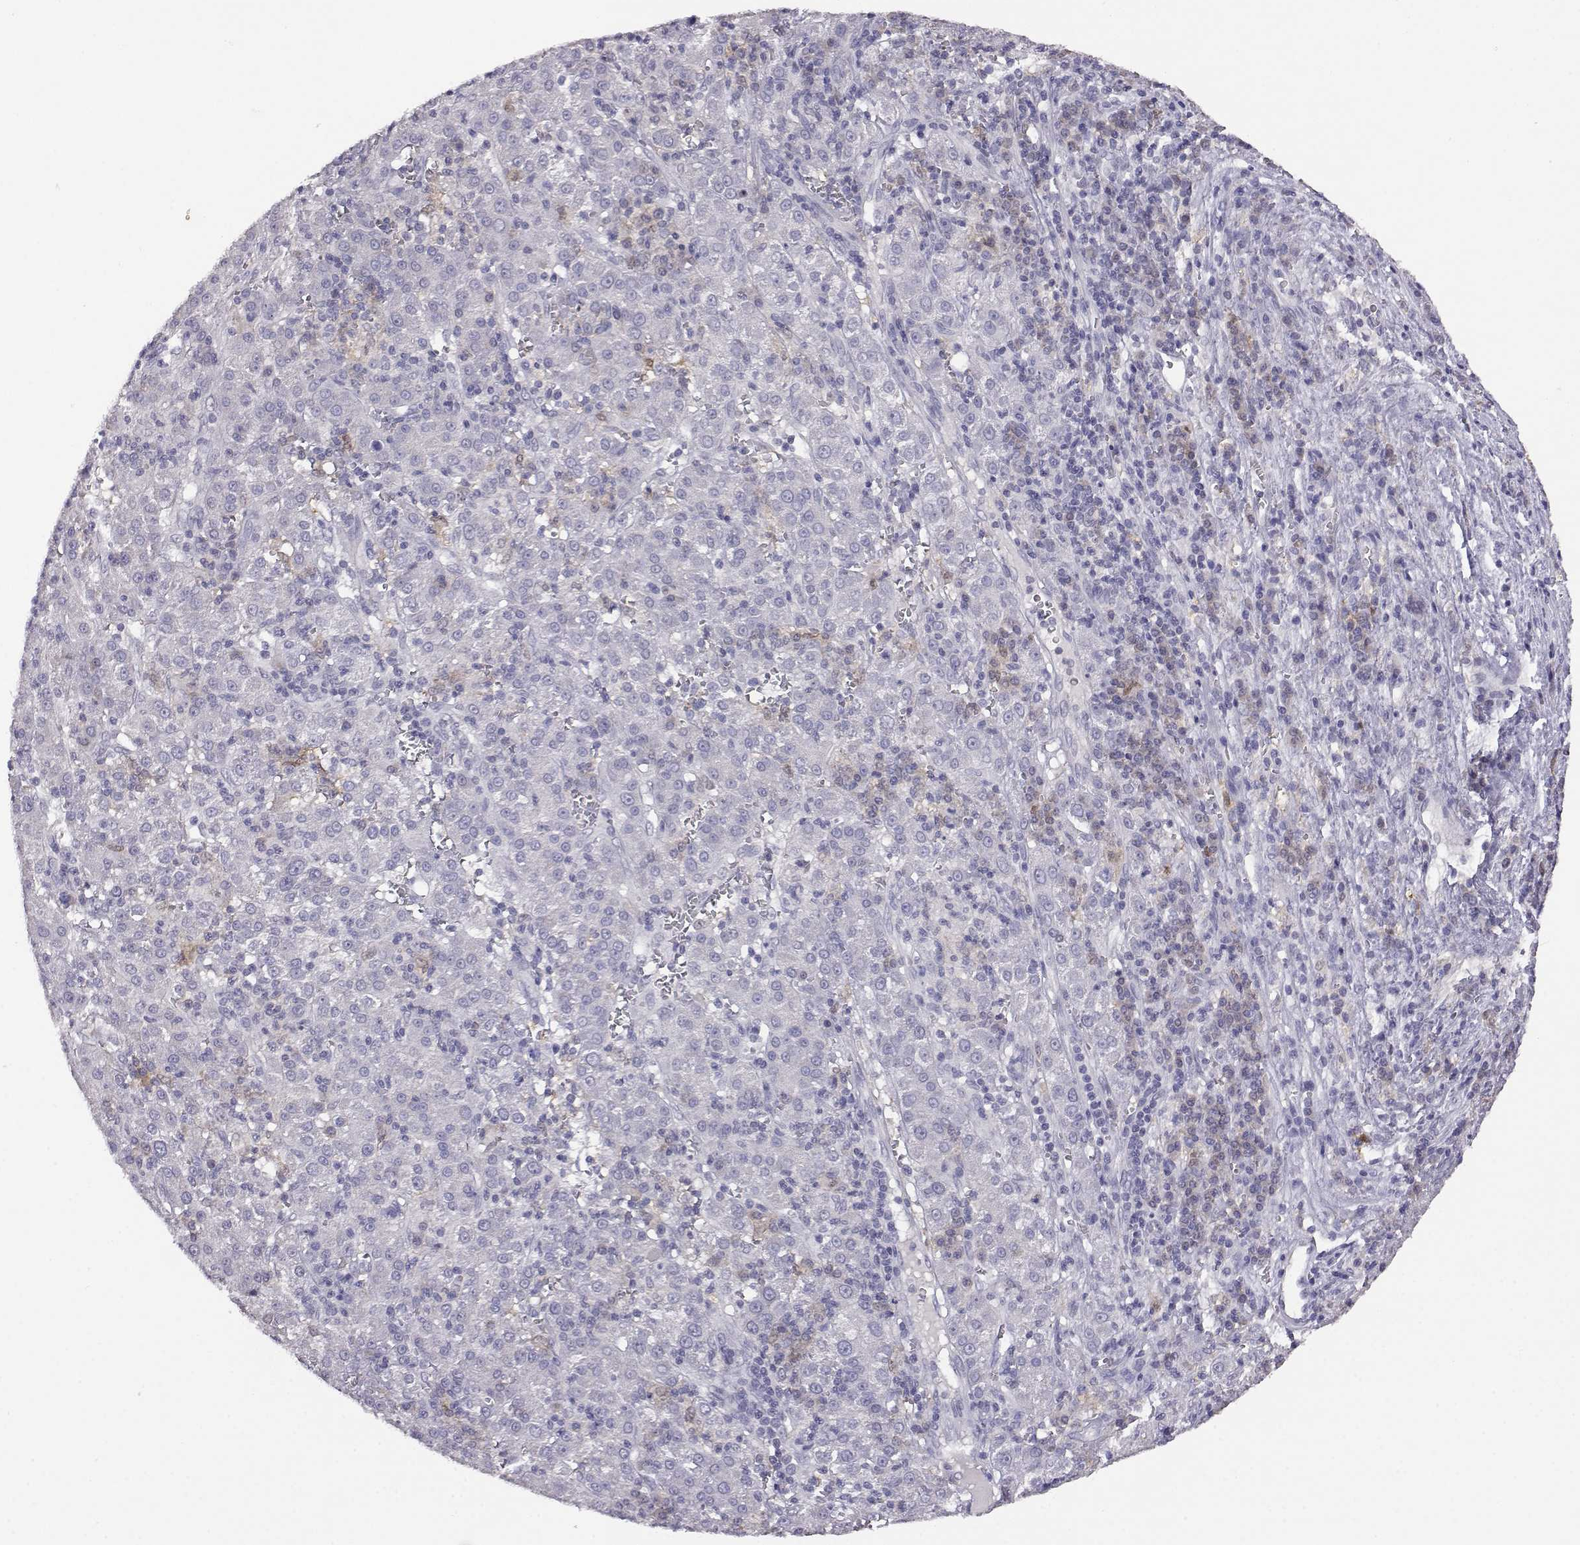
{"staining": {"intensity": "negative", "quantity": "none", "location": "none"}, "tissue": "liver cancer", "cell_type": "Tumor cells", "image_type": "cancer", "snomed": [{"axis": "morphology", "description": "Carcinoma, Hepatocellular, NOS"}, {"axis": "topography", "description": "Liver"}], "caption": "Tumor cells show no significant staining in hepatocellular carcinoma (liver). The staining is performed using DAB (3,3'-diaminobenzidine) brown chromogen with nuclei counter-stained in using hematoxylin.", "gene": "AKR1B1", "patient": {"sex": "female", "age": 60}}